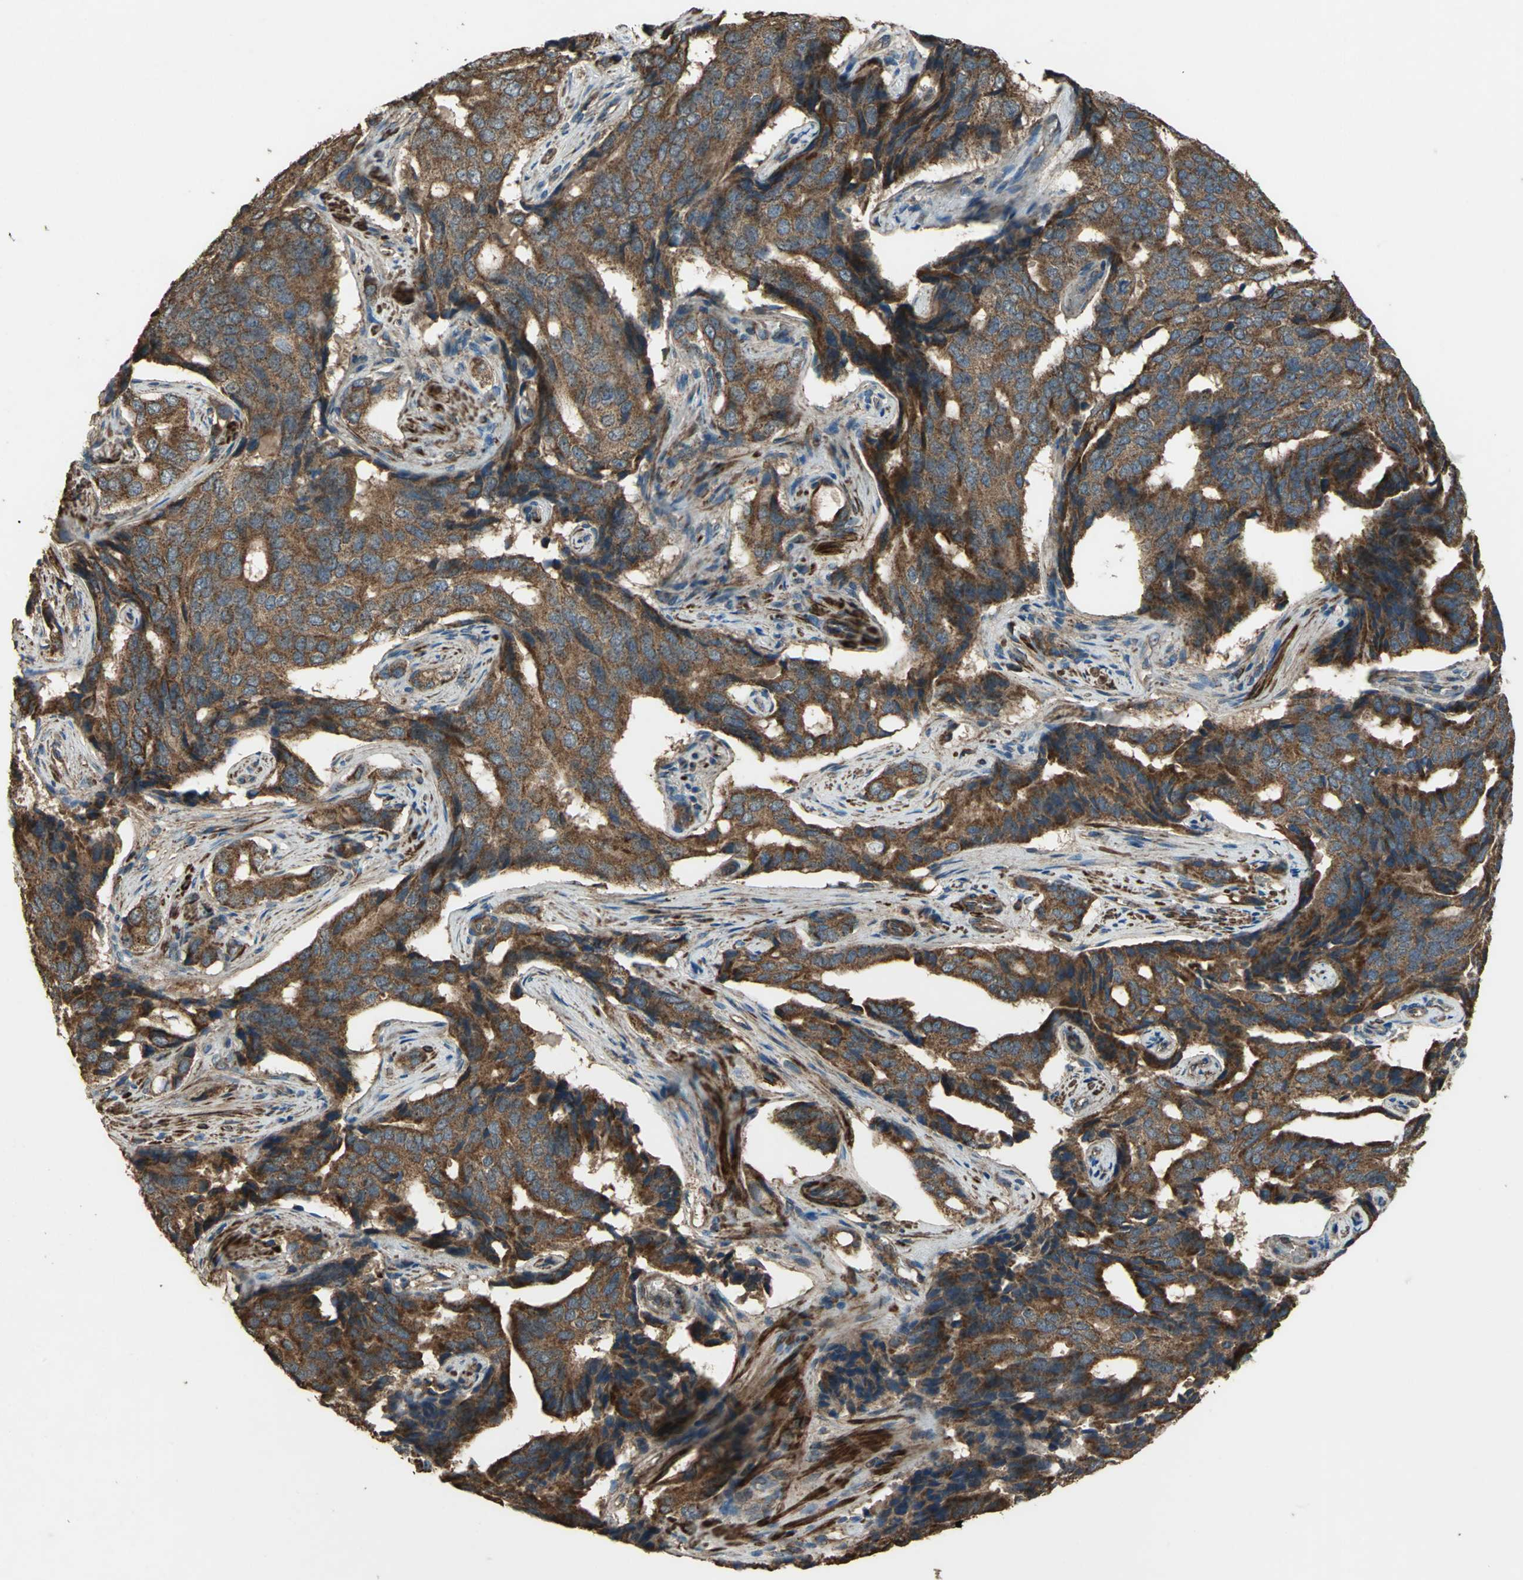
{"staining": {"intensity": "strong", "quantity": ">75%", "location": "cytoplasmic/membranous"}, "tissue": "prostate cancer", "cell_type": "Tumor cells", "image_type": "cancer", "snomed": [{"axis": "morphology", "description": "Adenocarcinoma, High grade"}, {"axis": "topography", "description": "Prostate"}], "caption": "Protein expression analysis of high-grade adenocarcinoma (prostate) shows strong cytoplasmic/membranous staining in approximately >75% of tumor cells.", "gene": "POLRMT", "patient": {"sex": "male", "age": 58}}